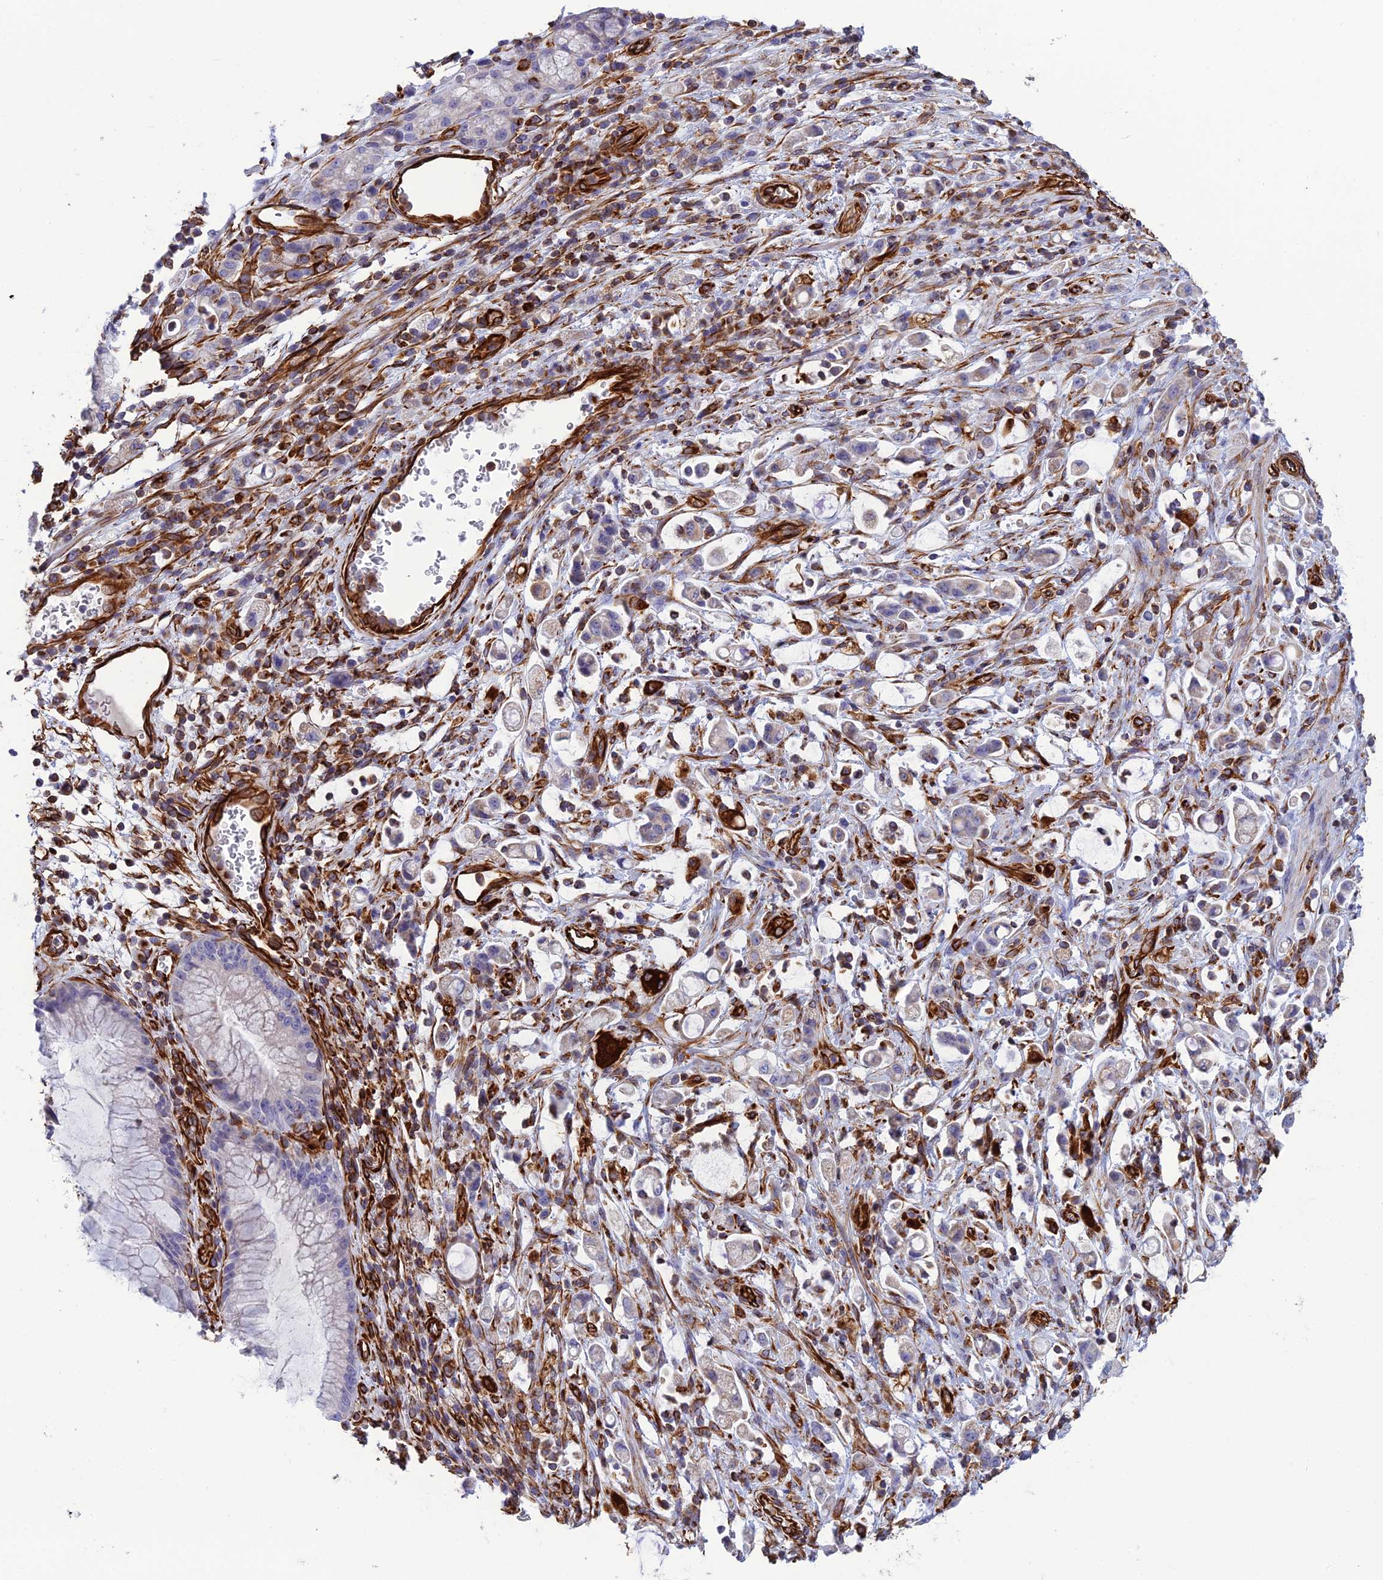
{"staining": {"intensity": "negative", "quantity": "none", "location": "none"}, "tissue": "stomach cancer", "cell_type": "Tumor cells", "image_type": "cancer", "snomed": [{"axis": "morphology", "description": "Adenocarcinoma, NOS"}, {"axis": "topography", "description": "Stomach"}], "caption": "IHC image of neoplastic tissue: adenocarcinoma (stomach) stained with DAB displays no significant protein positivity in tumor cells.", "gene": "FBXL20", "patient": {"sex": "female", "age": 60}}